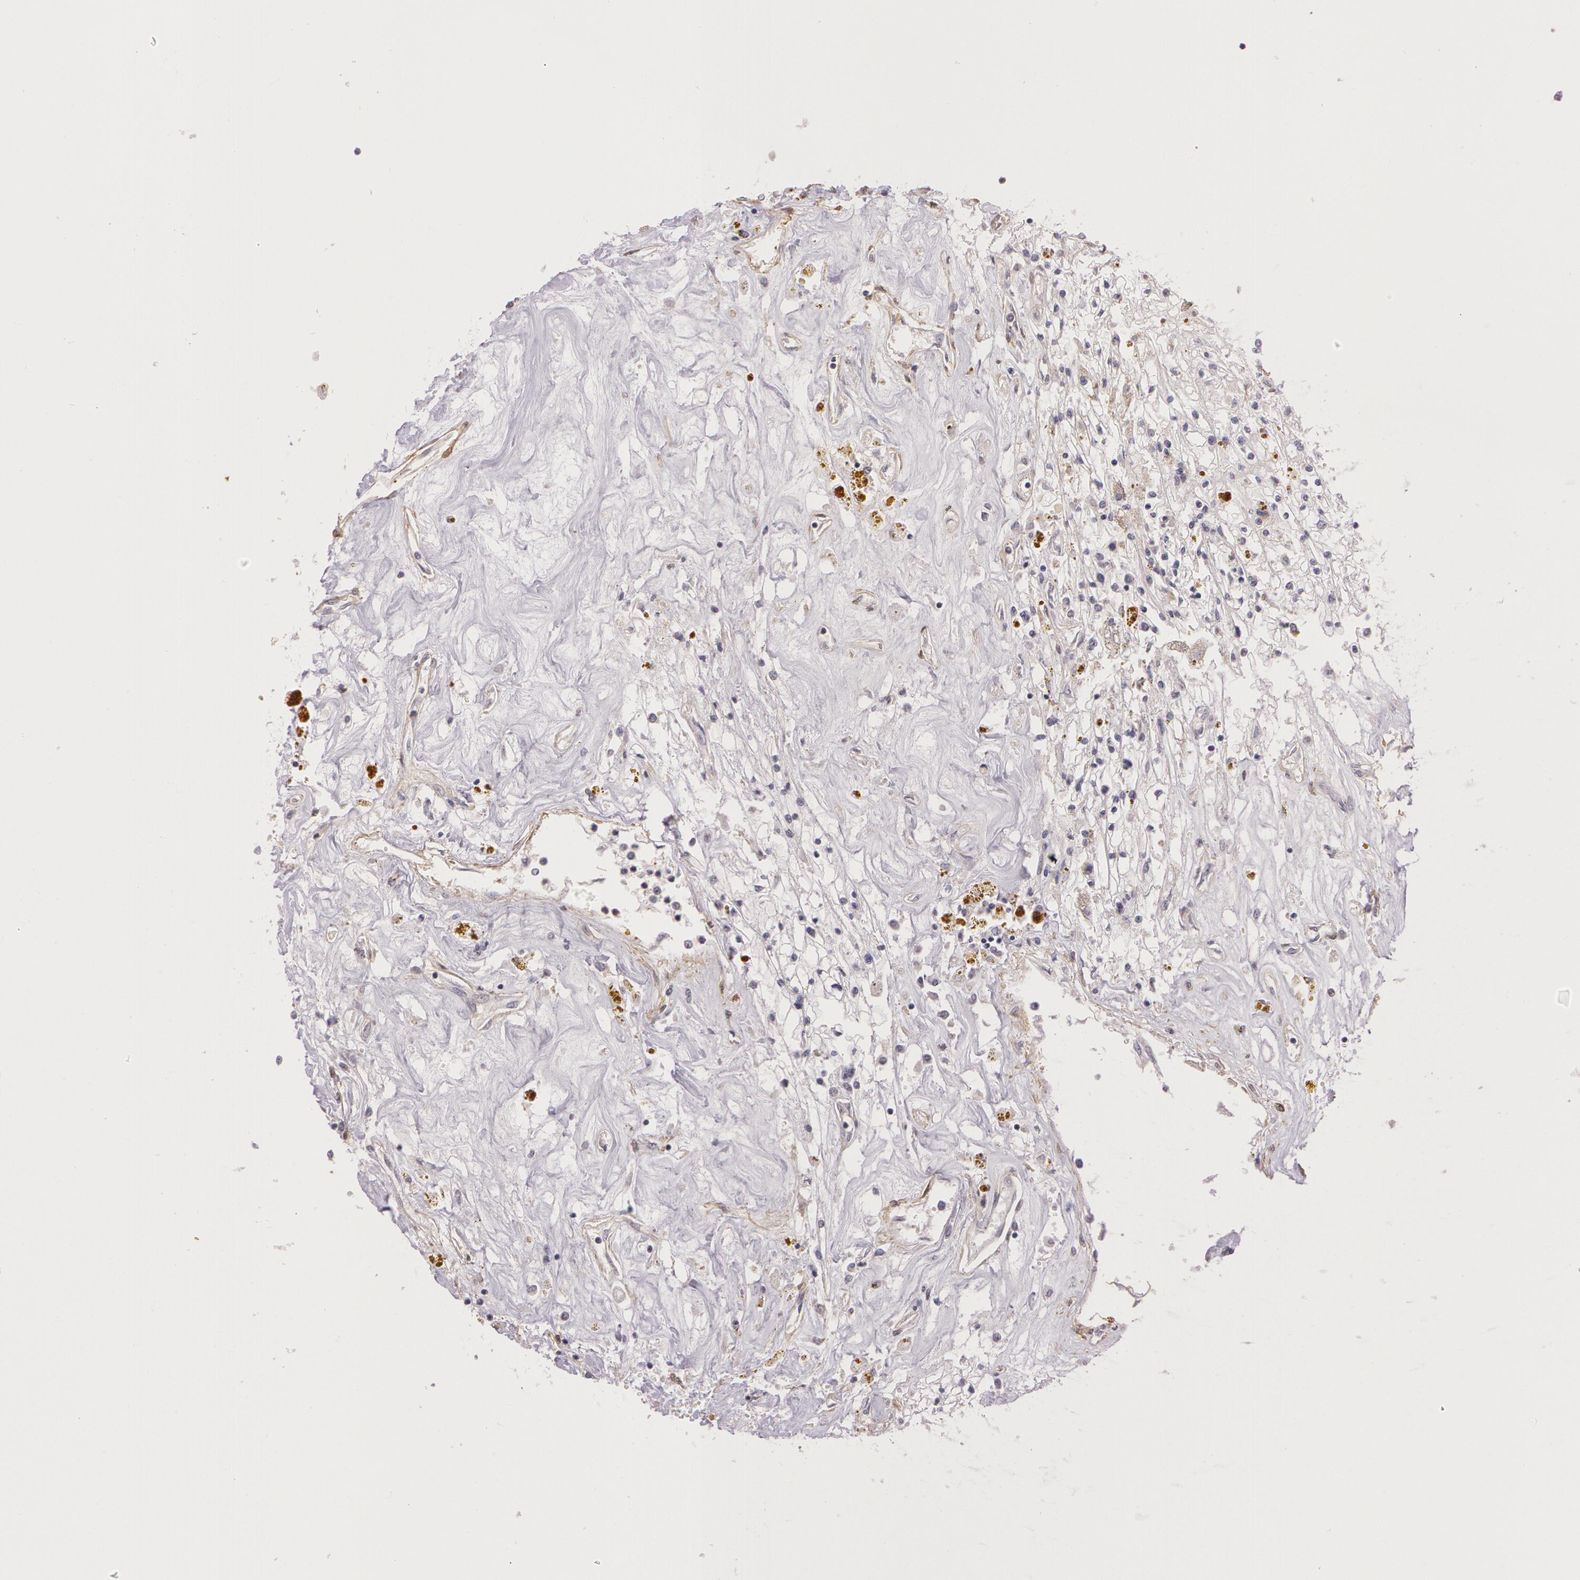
{"staining": {"intensity": "negative", "quantity": "none", "location": "none"}, "tissue": "renal cancer", "cell_type": "Tumor cells", "image_type": "cancer", "snomed": [{"axis": "morphology", "description": "Adenocarcinoma, NOS"}, {"axis": "topography", "description": "Kidney"}], "caption": "There is no significant staining in tumor cells of renal cancer (adenocarcinoma).", "gene": "G2E3", "patient": {"sex": "male", "age": 78}}